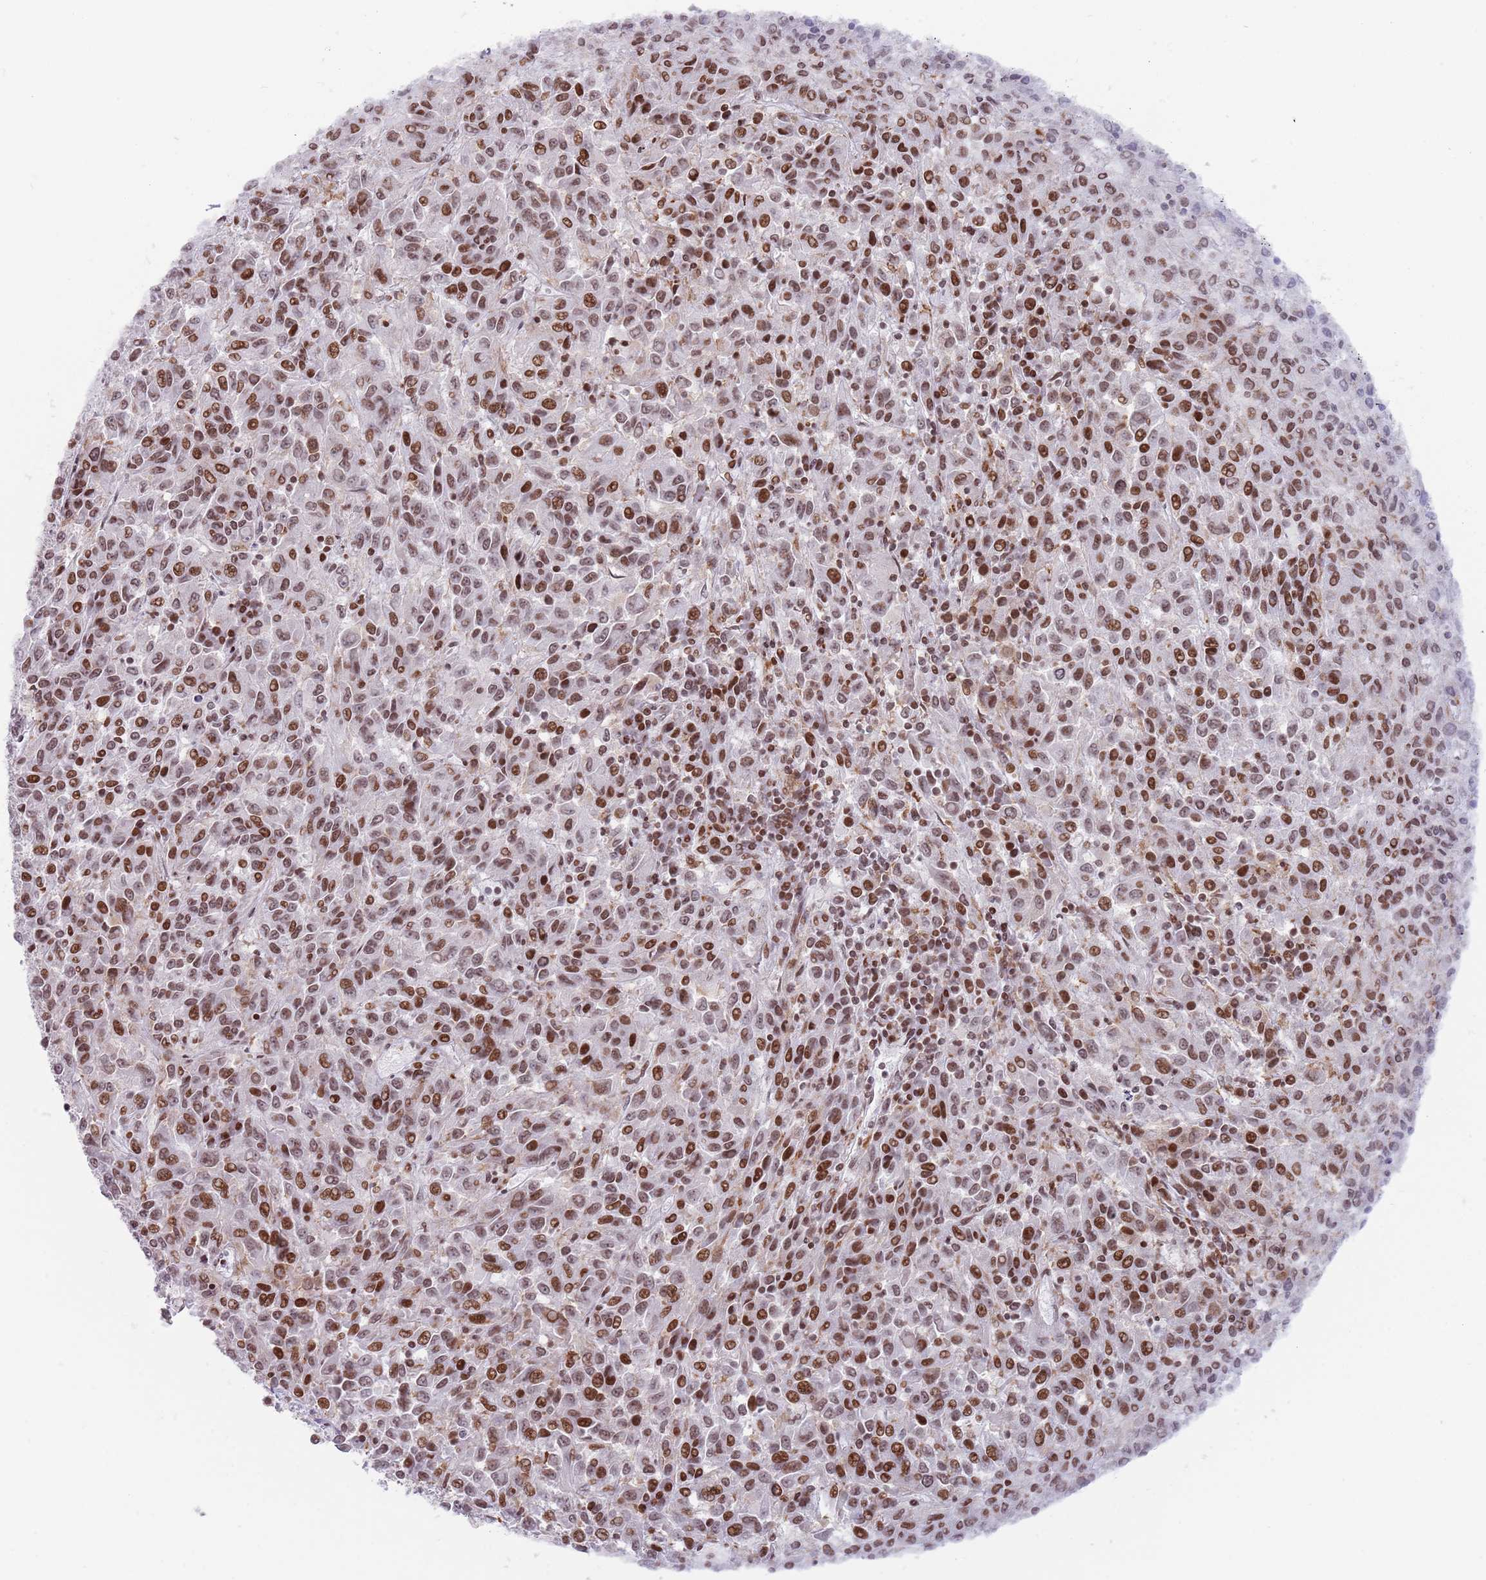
{"staining": {"intensity": "moderate", "quantity": ">75%", "location": "nuclear"}, "tissue": "melanoma", "cell_type": "Tumor cells", "image_type": "cancer", "snomed": [{"axis": "morphology", "description": "Malignant melanoma, Metastatic site"}, {"axis": "topography", "description": "Lung"}], "caption": "The histopathology image reveals a brown stain indicating the presence of a protein in the nuclear of tumor cells in malignant melanoma (metastatic site).", "gene": "HDAC8", "patient": {"sex": "male", "age": 64}}